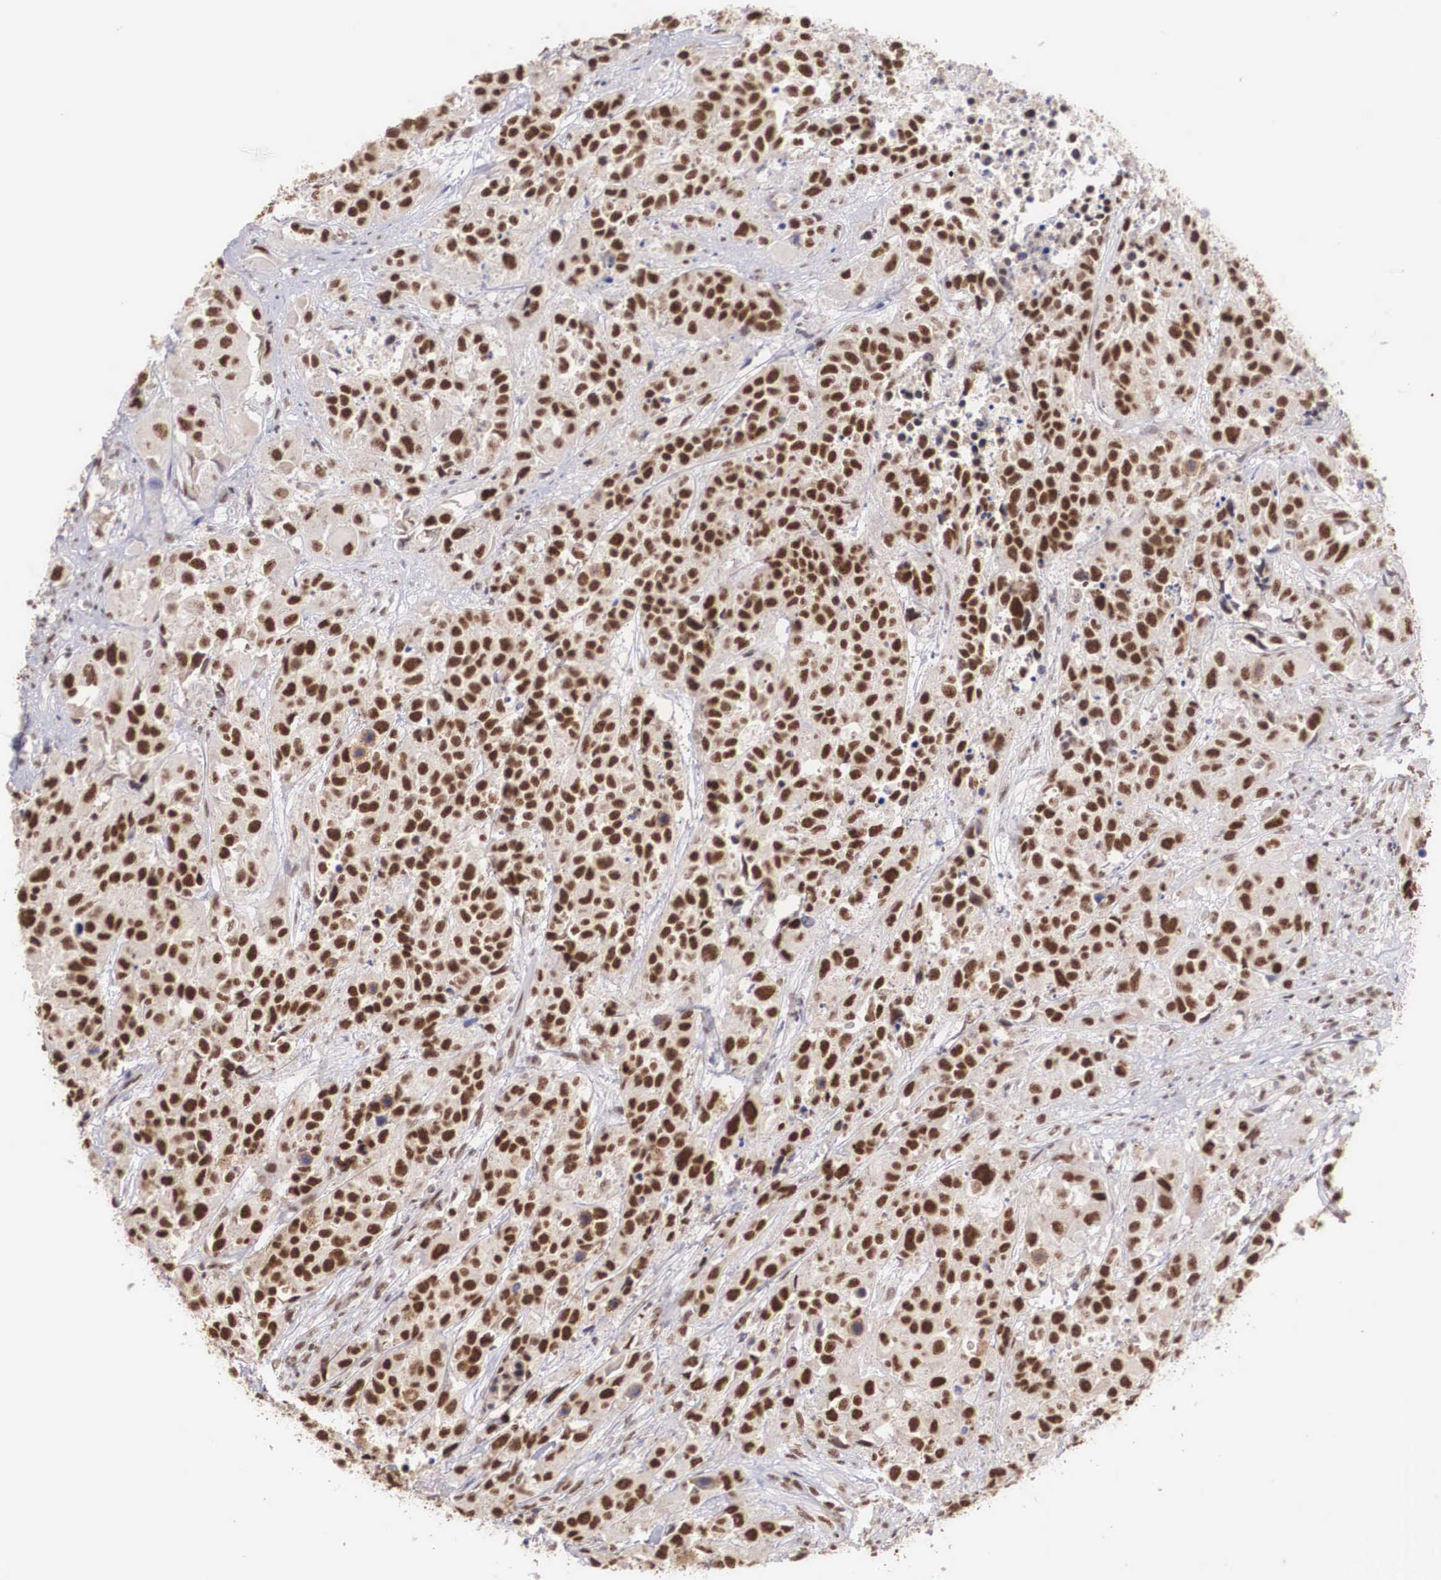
{"staining": {"intensity": "strong", "quantity": ">75%", "location": "nuclear"}, "tissue": "urothelial cancer", "cell_type": "Tumor cells", "image_type": "cancer", "snomed": [{"axis": "morphology", "description": "Urothelial carcinoma, High grade"}, {"axis": "topography", "description": "Urinary bladder"}], "caption": "IHC (DAB) staining of high-grade urothelial carcinoma demonstrates strong nuclear protein expression in about >75% of tumor cells. The staining was performed using DAB (3,3'-diaminobenzidine) to visualize the protein expression in brown, while the nuclei were stained in blue with hematoxylin (Magnification: 20x).", "gene": "HTATSF1", "patient": {"sex": "female", "age": 81}}